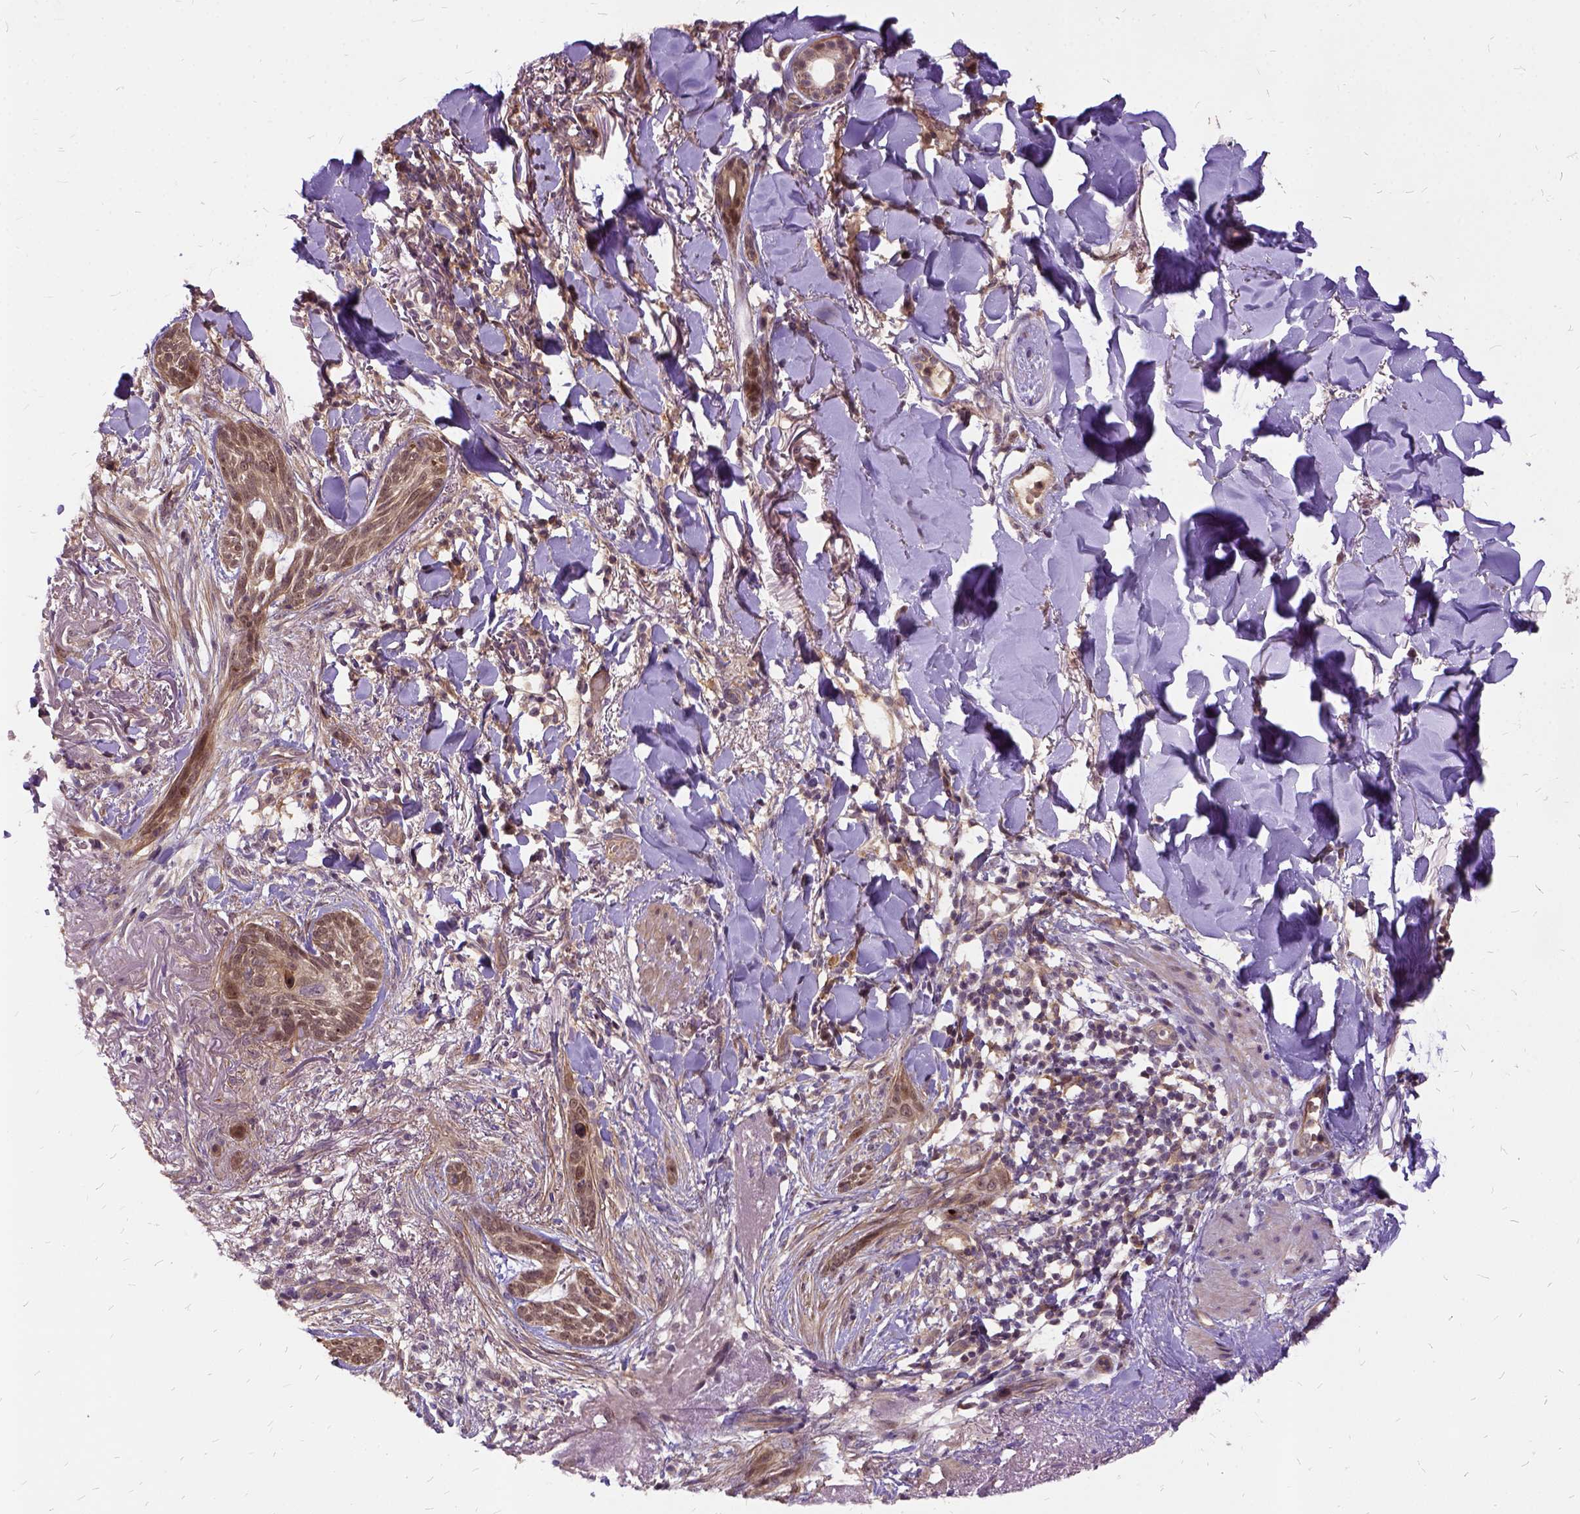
{"staining": {"intensity": "moderate", "quantity": ">75%", "location": "cytoplasmic/membranous,nuclear"}, "tissue": "skin cancer", "cell_type": "Tumor cells", "image_type": "cancer", "snomed": [{"axis": "morphology", "description": "Normal tissue, NOS"}, {"axis": "morphology", "description": "Basal cell carcinoma"}, {"axis": "topography", "description": "Skin"}], "caption": "Immunohistochemistry (IHC) of skin basal cell carcinoma reveals medium levels of moderate cytoplasmic/membranous and nuclear expression in approximately >75% of tumor cells.", "gene": "ILRUN", "patient": {"sex": "male", "age": 84}}